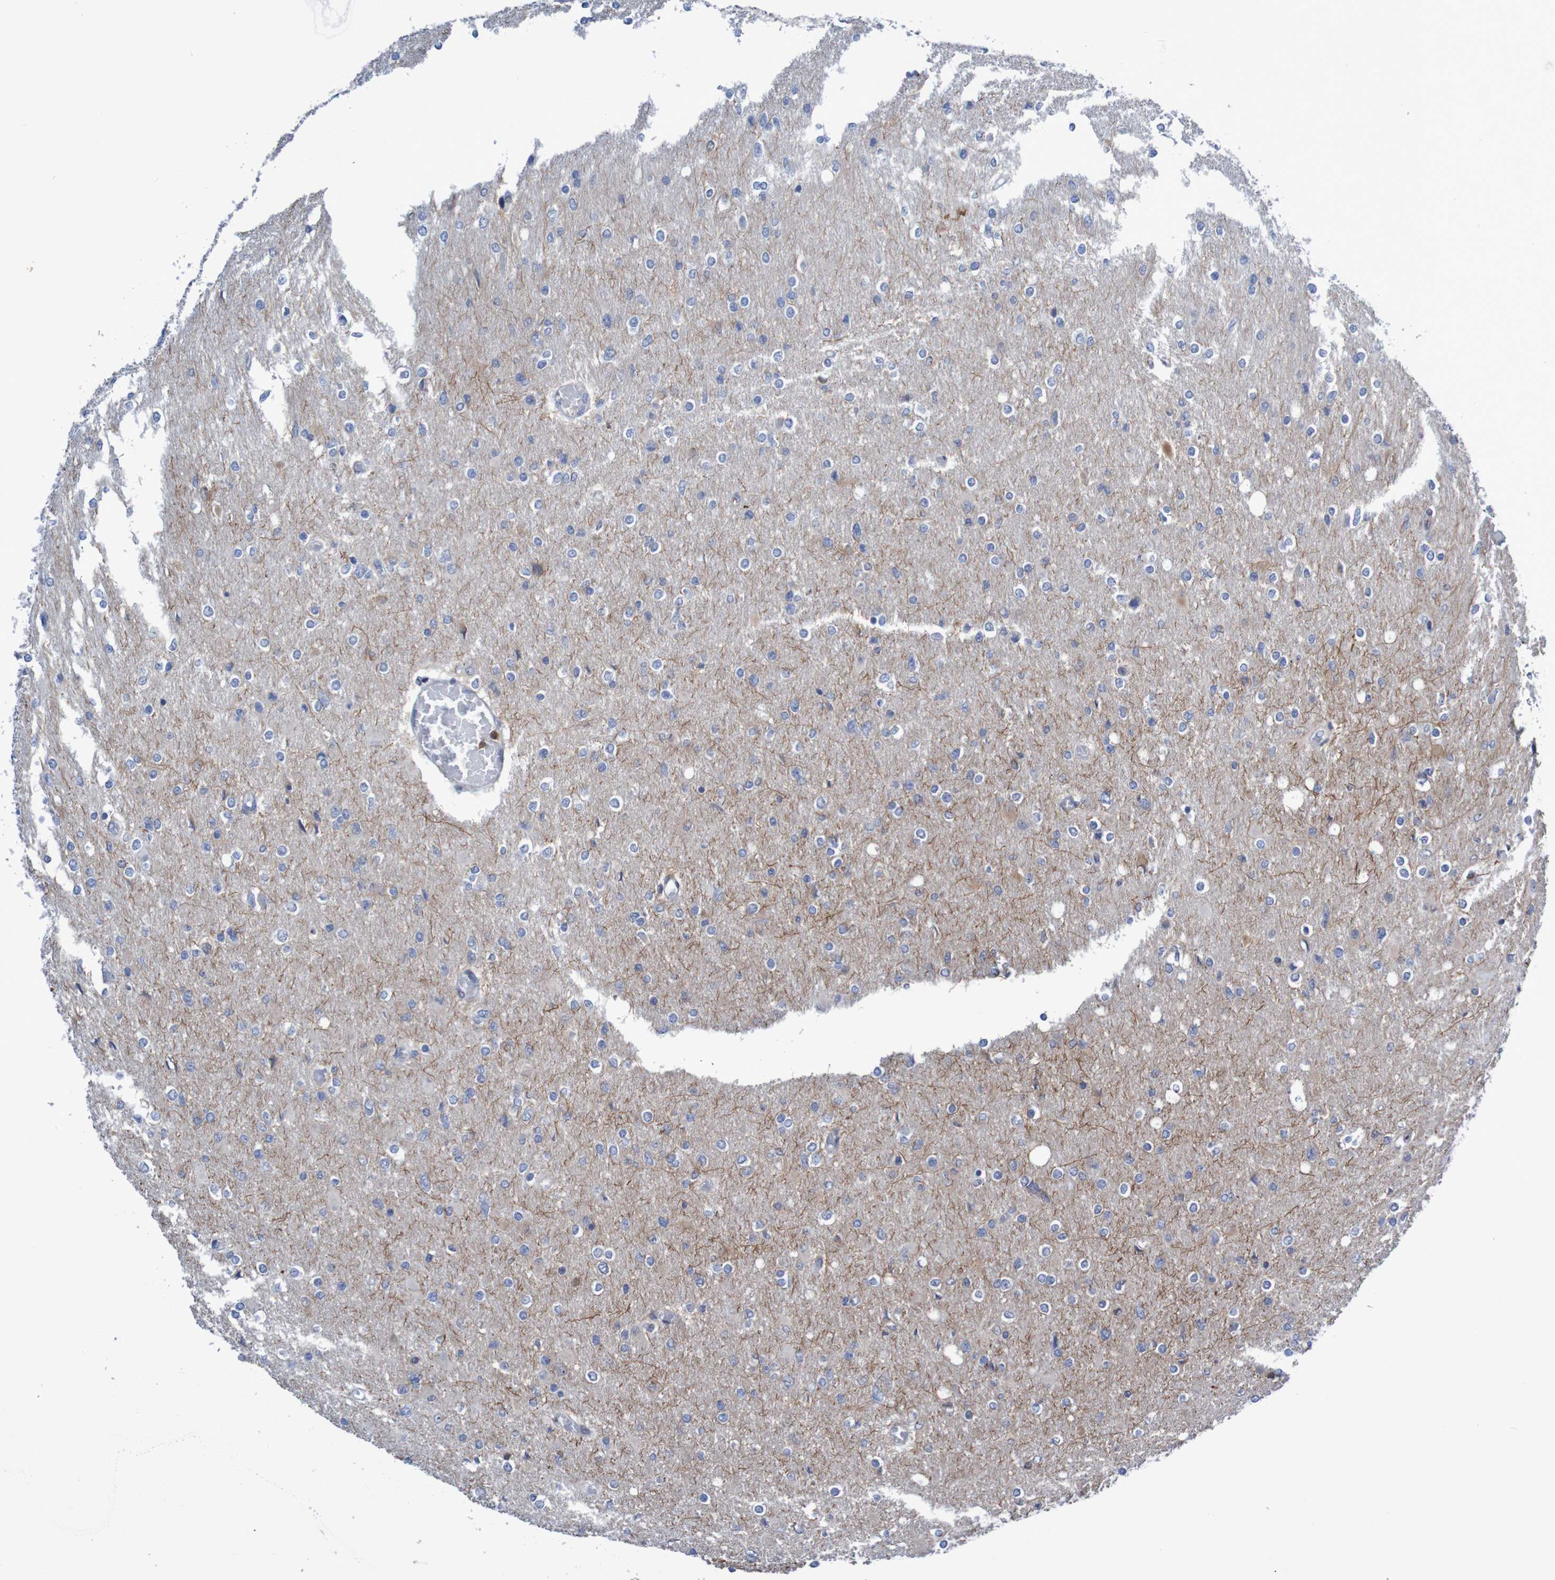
{"staining": {"intensity": "negative", "quantity": "none", "location": "none"}, "tissue": "glioma", "cell_type": "Tumor cells", "image_type": "cancer", "snomed": [{"axis": "morphology", "description": "Glioma, malignant, High grade"}, {"axis": "topography", "description": "Cerebral cortex"}], "caption": "DAB immunohistochemical staining of malignant glioma (high-grade) reveals no significant positivity in tumor cells.", "gene": "ANGPT4", "patient": {"sex": "female", "age": 36}}